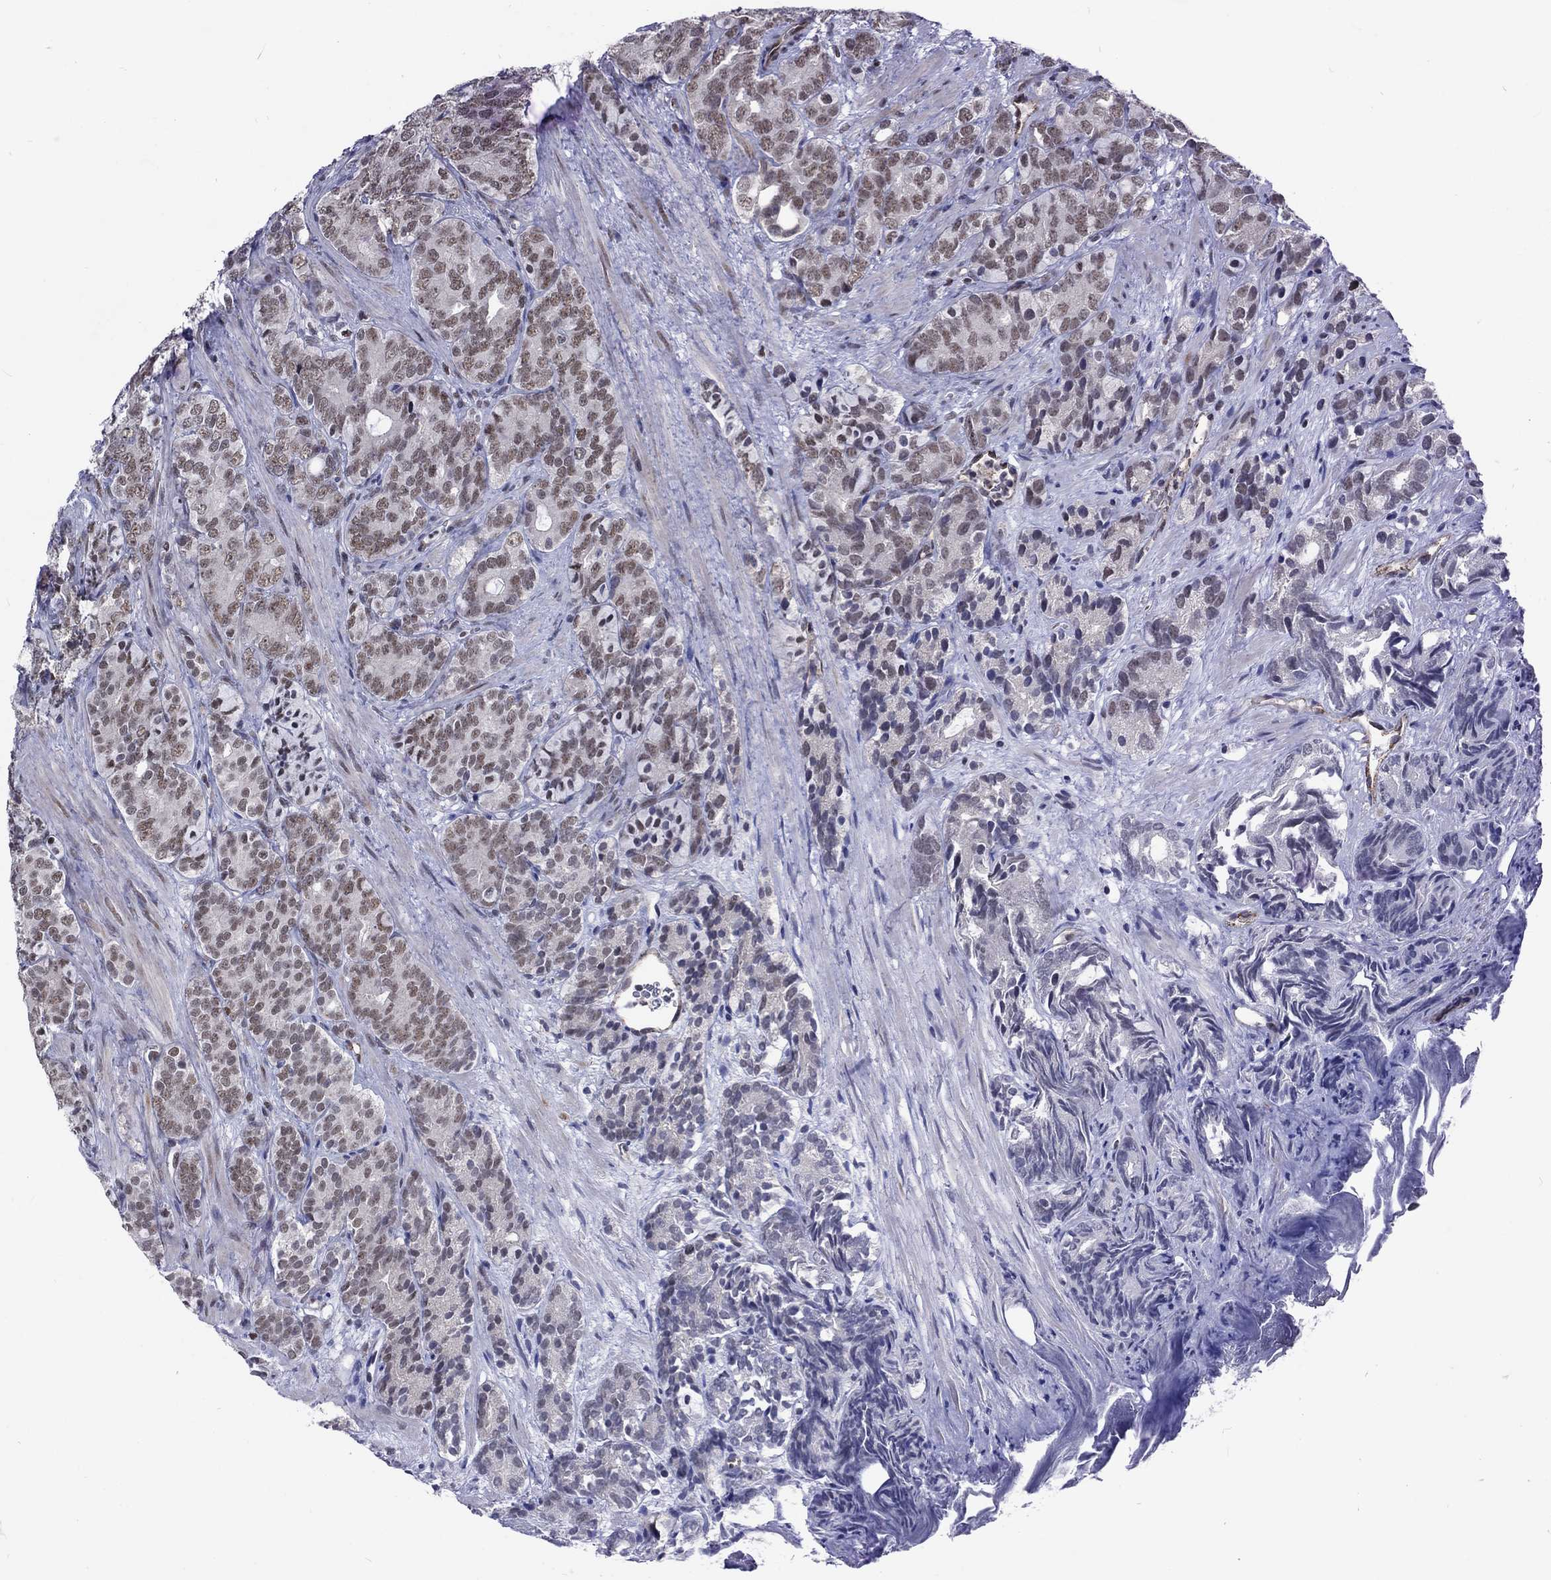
{"staining": {"intensity": "weak", "quantity": "25%-75%", "location": "nuclear"}, "tissue": "prostate cancer", "cell_type": "Tumor cells", "image_type": "cancer", "snomed": [{"axis": "morphology", "description": "Adenocarcinoma, High grade"}, {"axis": "topography", "description": "Prostate"}], "caption": "Protein positivity by immunohistochemistry (IHC) shows weak nuclear positivity in about 25%-75% of tumor cells in adenocarcinoma (high-grade) (prostate).", "gene": "ZBED1", "patient": {"sex": "male", "age": 84}}